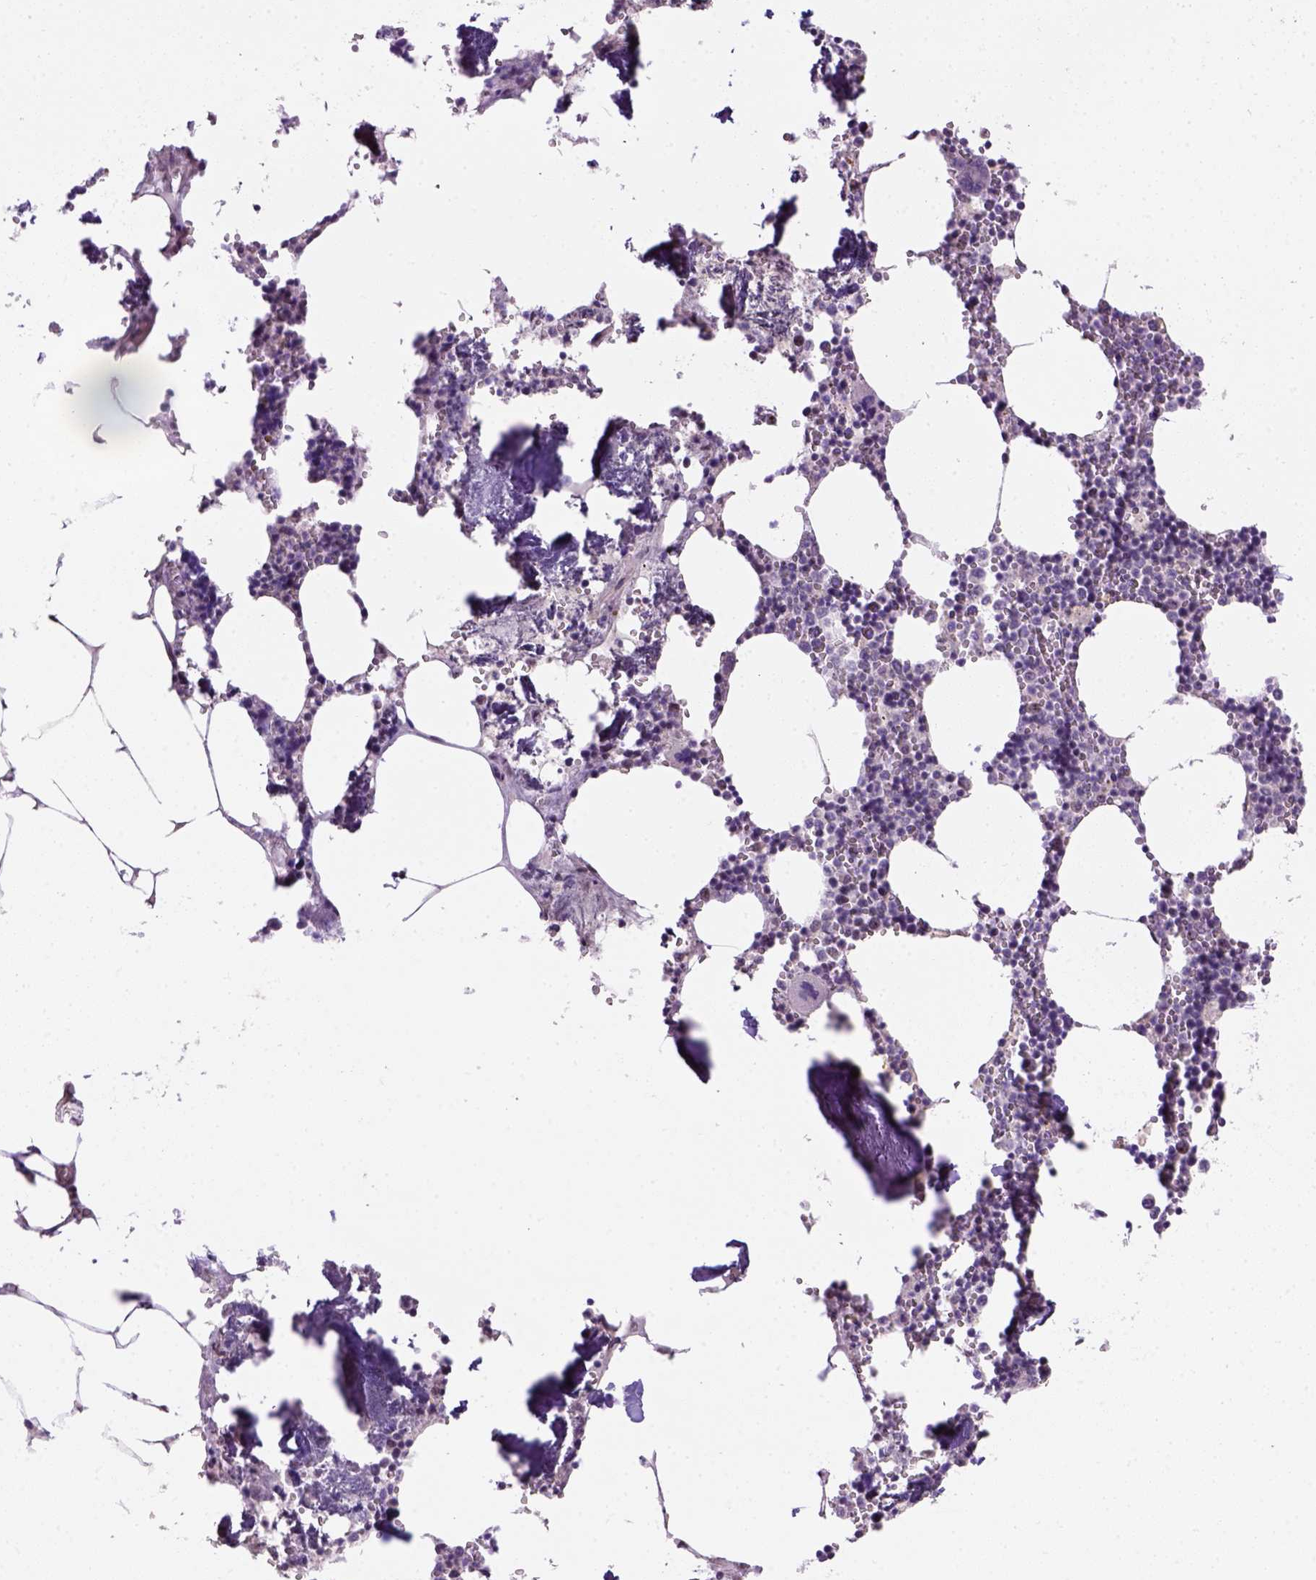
{"staining": {"intensity": "moderate", "quantity": "<25%", "location": "nuclear"}, "tissue": "bone marrow", "cell_type": "Hematopoietic cells", "image_type": "normal", "snomed": [{"axis": "morphology", "description": "Normal tissue, NOS"}, {"axis": "topography", "description": "Bone marrow"}], "caption": "Protein positivity by IHC demonstrates moderate nuclear staining in approximately <25% of hematopoietic cells in unremarkable bone marrow.", "gene": "DDX50", "patient": {"sex": "male", "age": 54}}